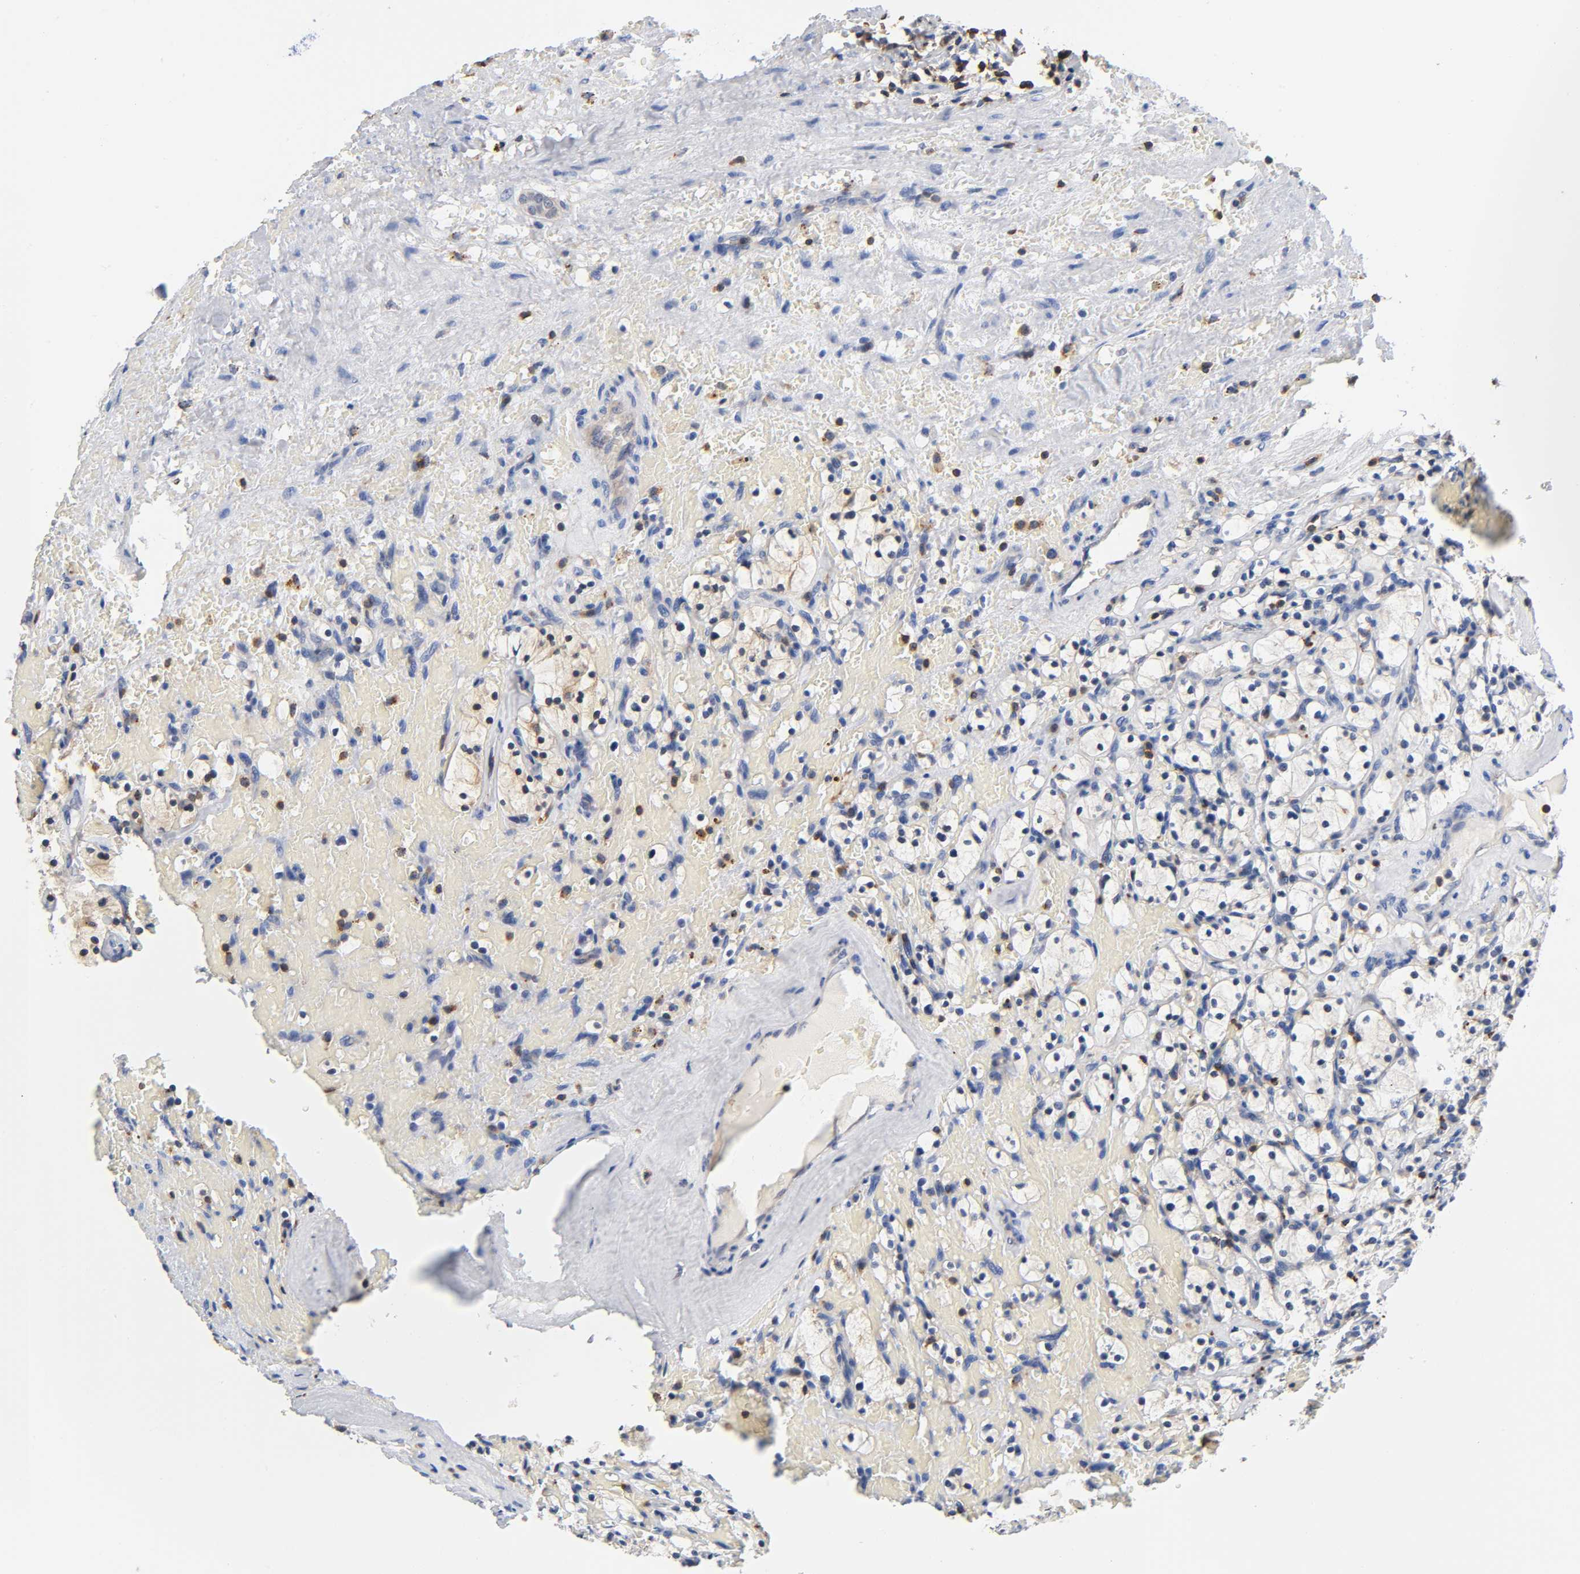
{"staining": {"intensity": "negative", "quantity": "none", "location": "none"}, "tissue": "renal cancer", "cell_type": "Tumor cells", "image_type": "cancer", "snomed": [{"axis": "morphology", "description": "Adenocarcinoma, NOS"}, {"axis": "topography", "description": "Kidney"}], "caption": "High power microscopy histopathology image of an immunohistochemistry photomicrograph of adenocarcinoma (renal), revealing no significant expression in tumor cells.", "gene": "UCKL1", "patient": {"sex": "female", "age": 83}}